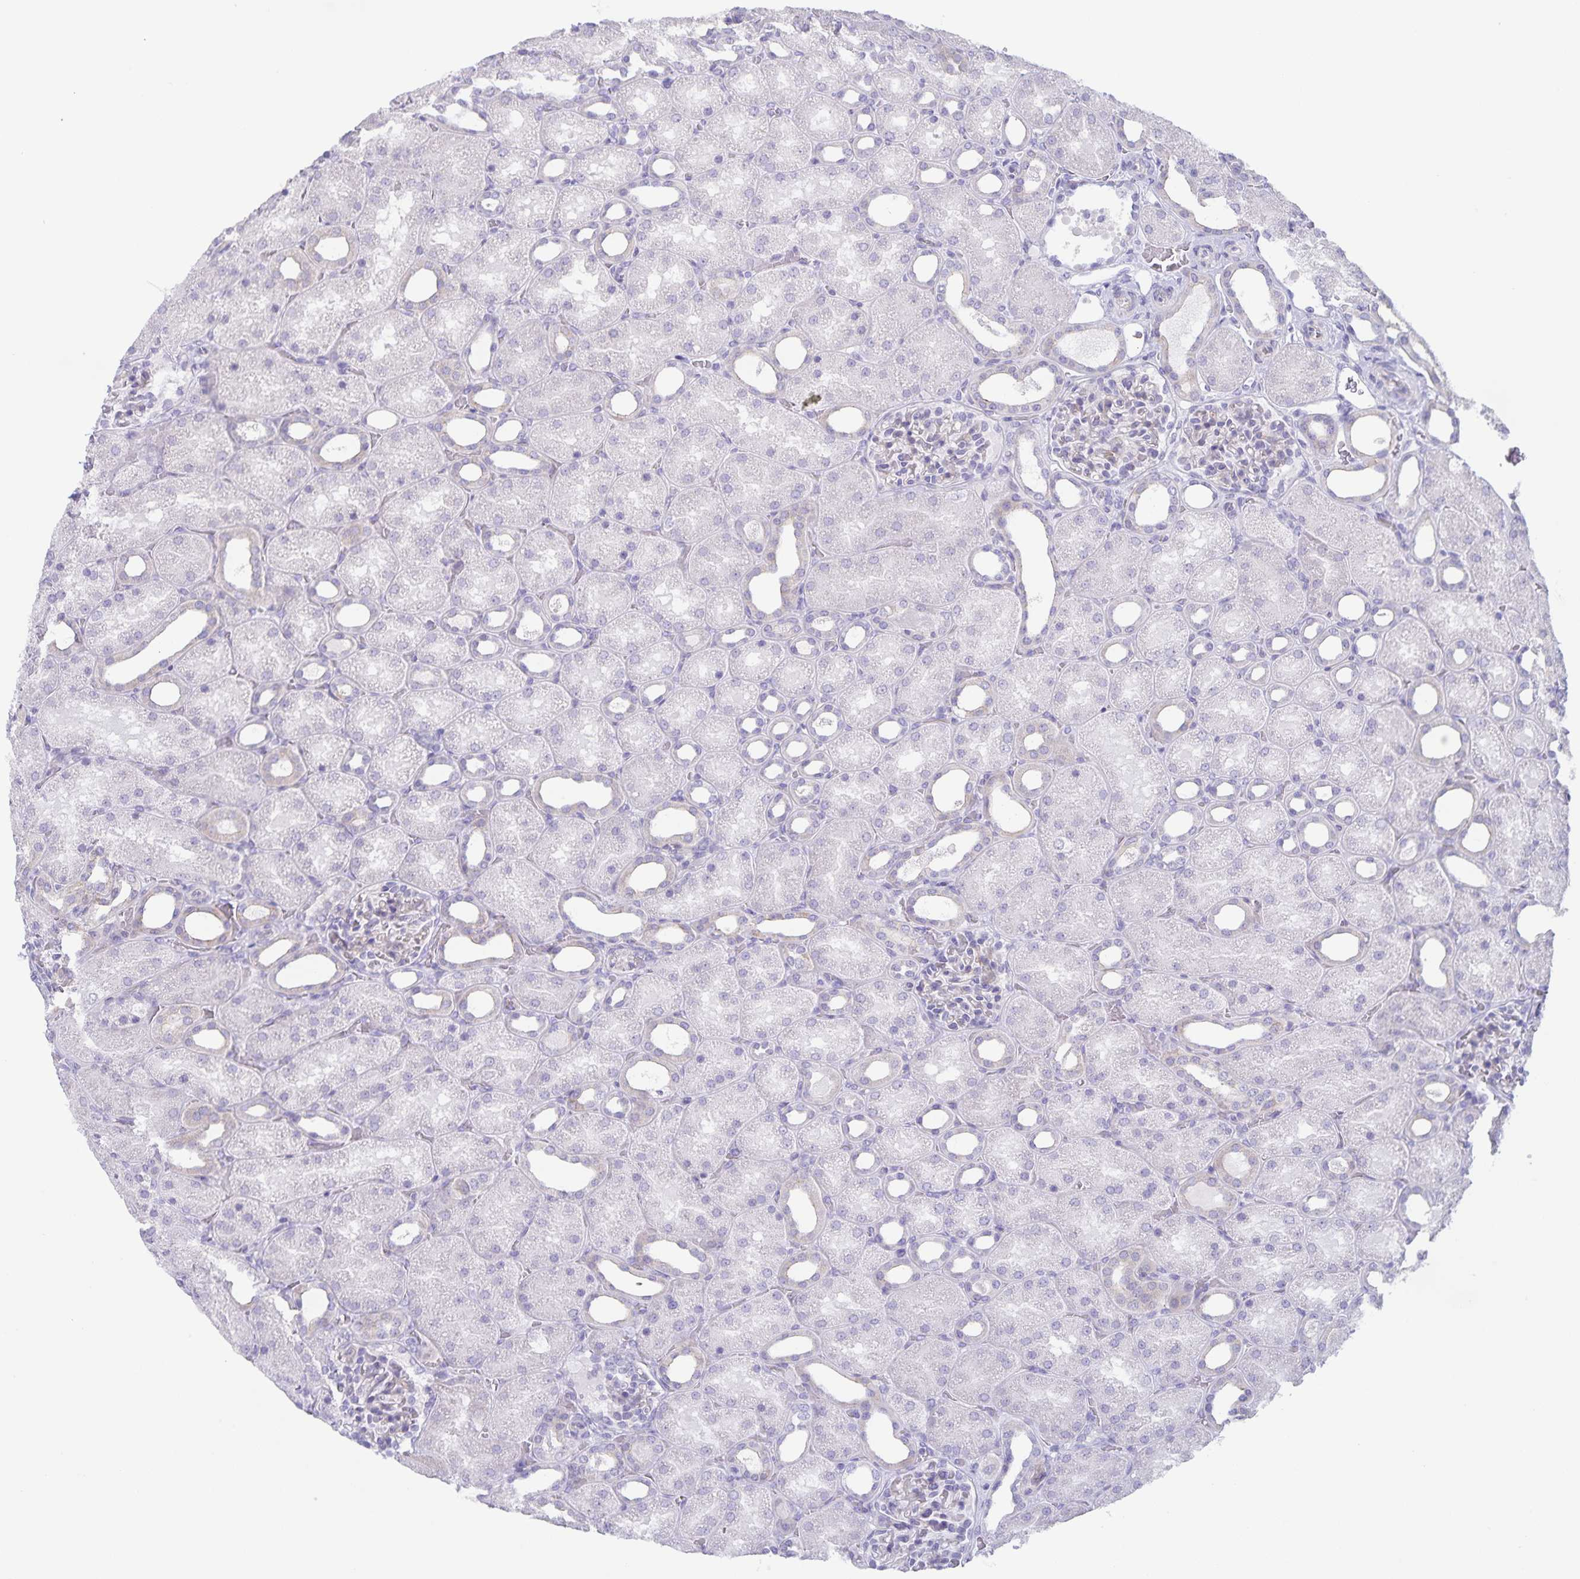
{"staining": {"intensity": "negative", "quantity": "none", "location": "none"}, "tissue": "kidney", "cell_type": "Cells in glomeruli", "image_type": "normal", "snomed": [{"axis": "morphology", "description": "Normal tissue, NOS"}, {"axis": "topography", "description": "Kidney"}], "caption": "Image shows no protein expression in cells in glomeruli of unremarkable kidney.", "gene": "AQP4", "patient": {"sex": "male", "age": 2}}